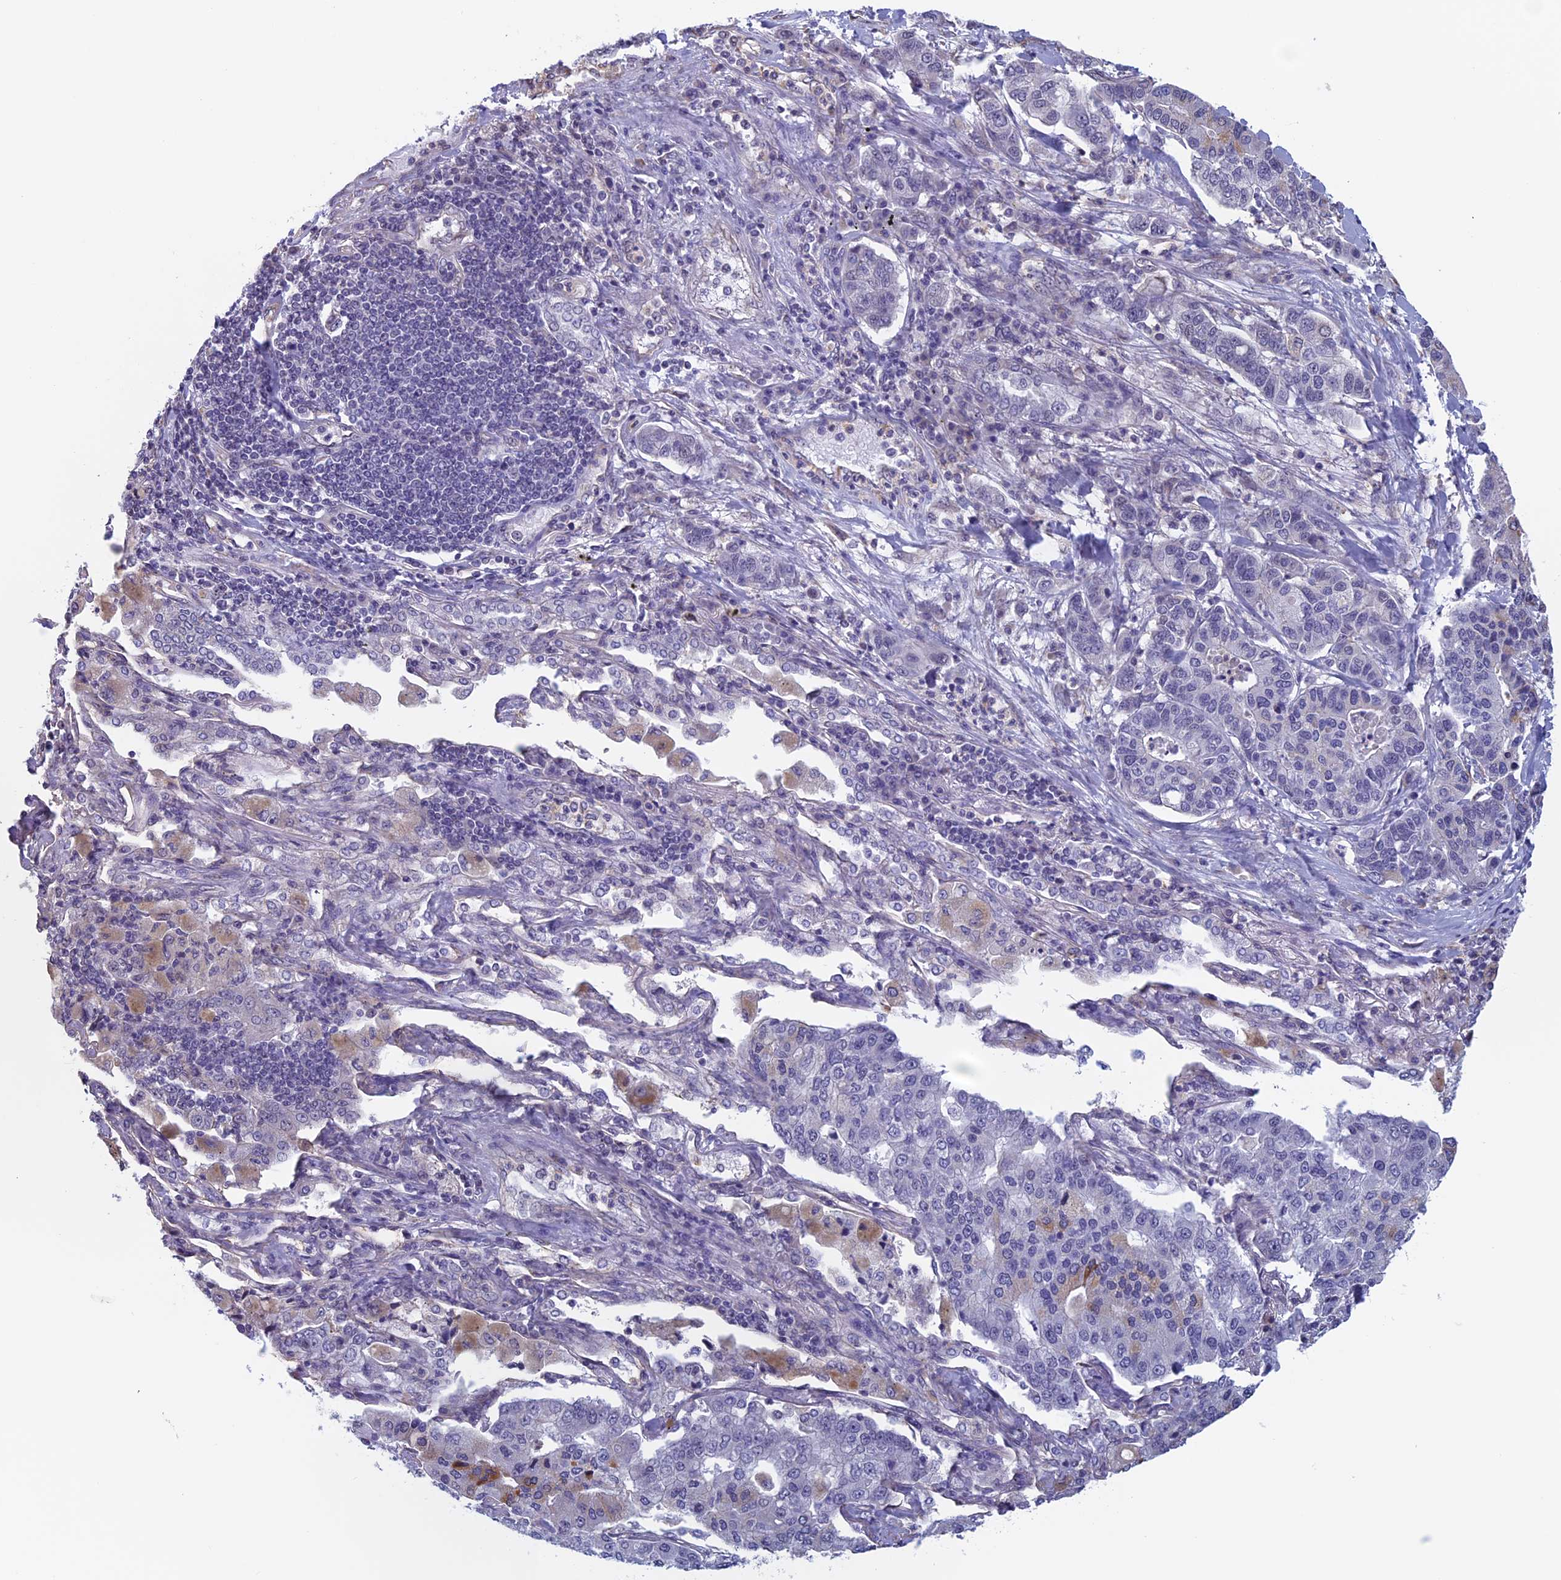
{"staining": {"intensity": "negative", "quantity": "none", "location": "none"}, "tissue": "lung cancer", "cell_type": "Tumor cells", "image_type": "cancer", "snomed": [{"axis": "morphology", "description": "Adenocarcinoma, NOS"}, {"axis": "topography", "description": "Lung"}], "caption": "High power microscopy histopathology image of an immunohistochemistry (IHC) photomicrograph of lung adenocarcinoma, revealing no significant positivity in tumor cells. Nuclei are stained in blue.", "gene": "SLC1A6", "patient": {"sex": "male", "age": 49}}